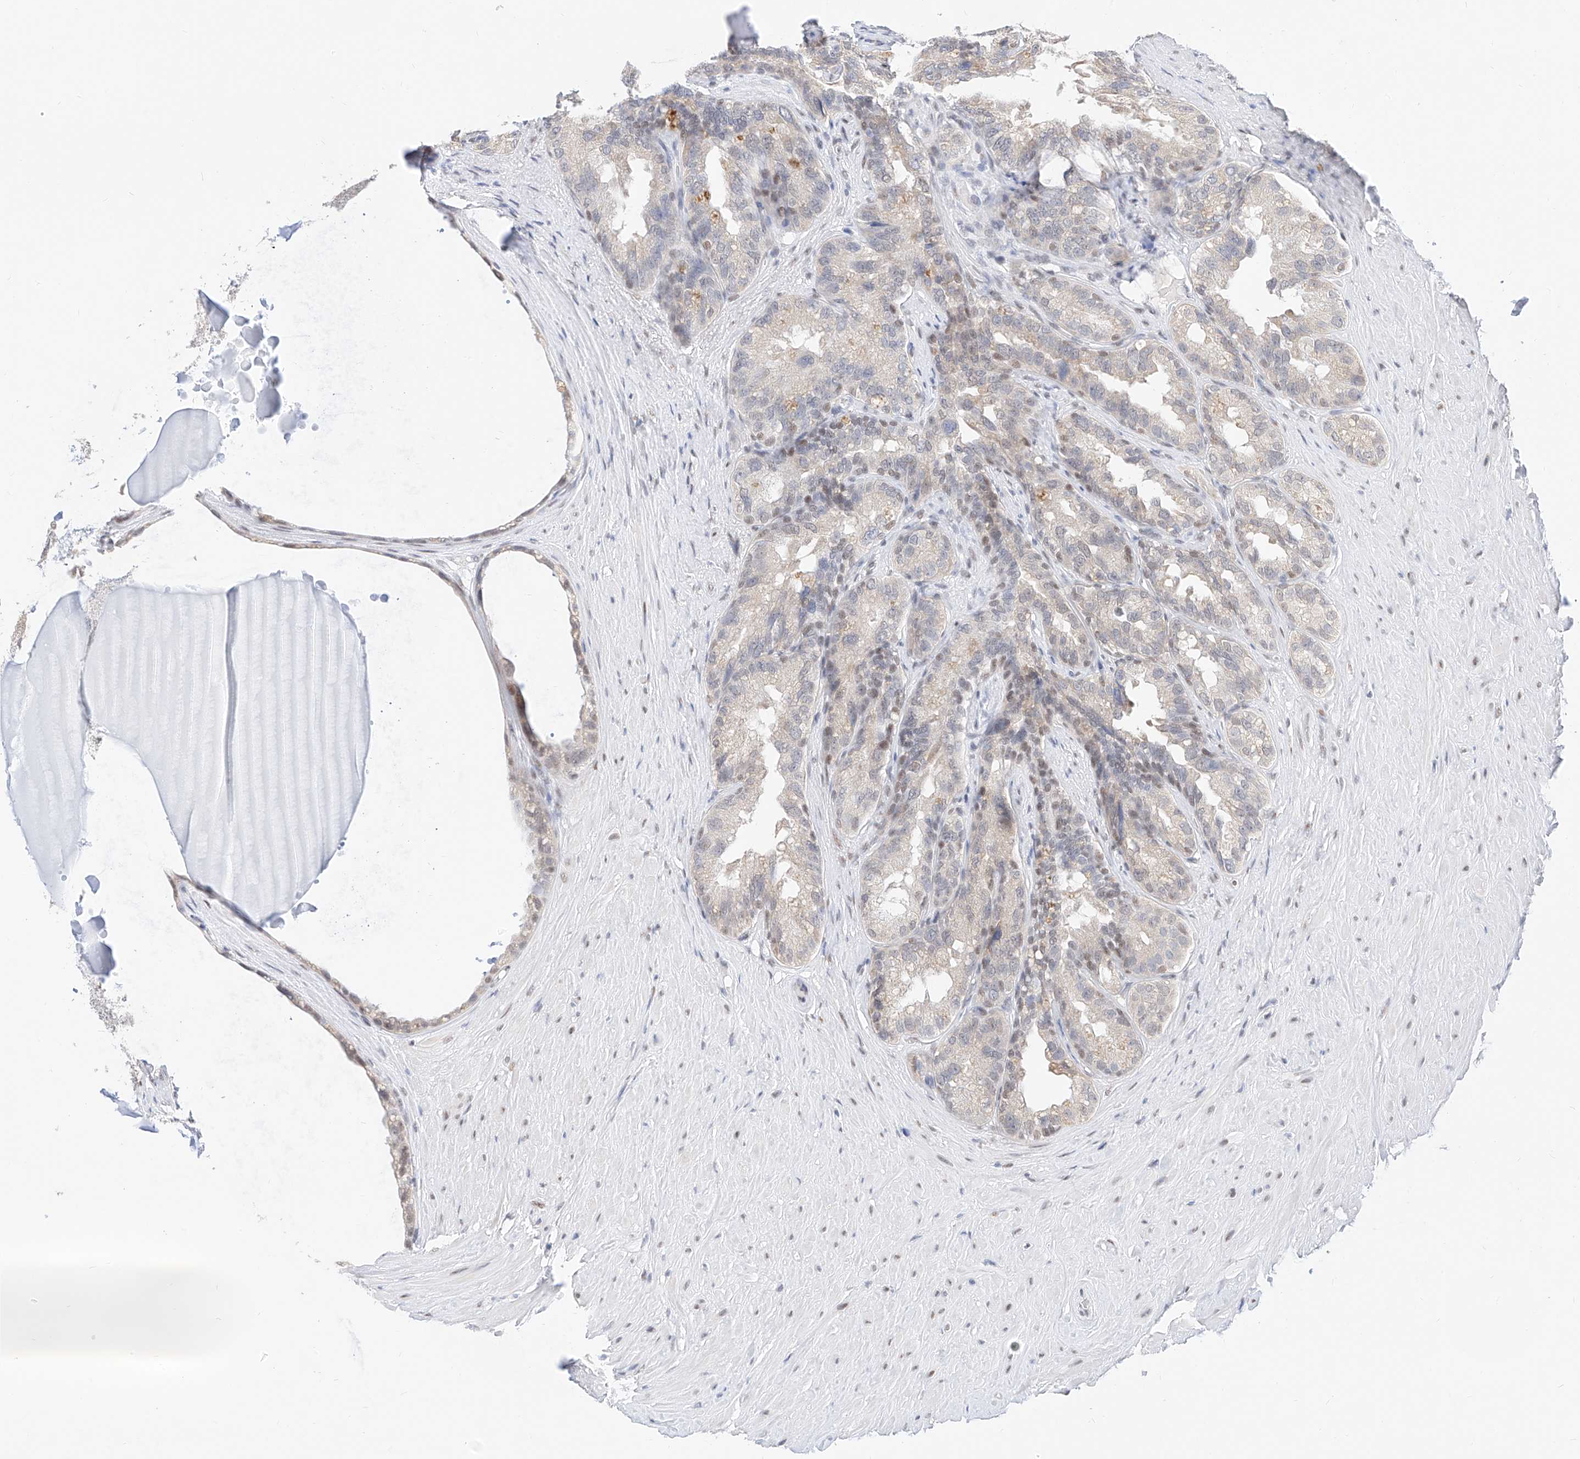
{"staining": {"intensity": "weak", "quantity": "<25%", "location": "nuclear"}, "tissue": "seminal vesicle", "cell_type": "Glandular cells", "image_type": "normal", "snomed": [{"axis": "morphology", "description": "Normal tissue, NOS"}, {"axis": "topography", "description": "Seminal veicle"}], "caption": "The photomicrograph demonstrates no staining of glandular cells in benign seminal vesicle.", "gene": "KCNJ1", "patient": {"sex": "male", "age": 80}}